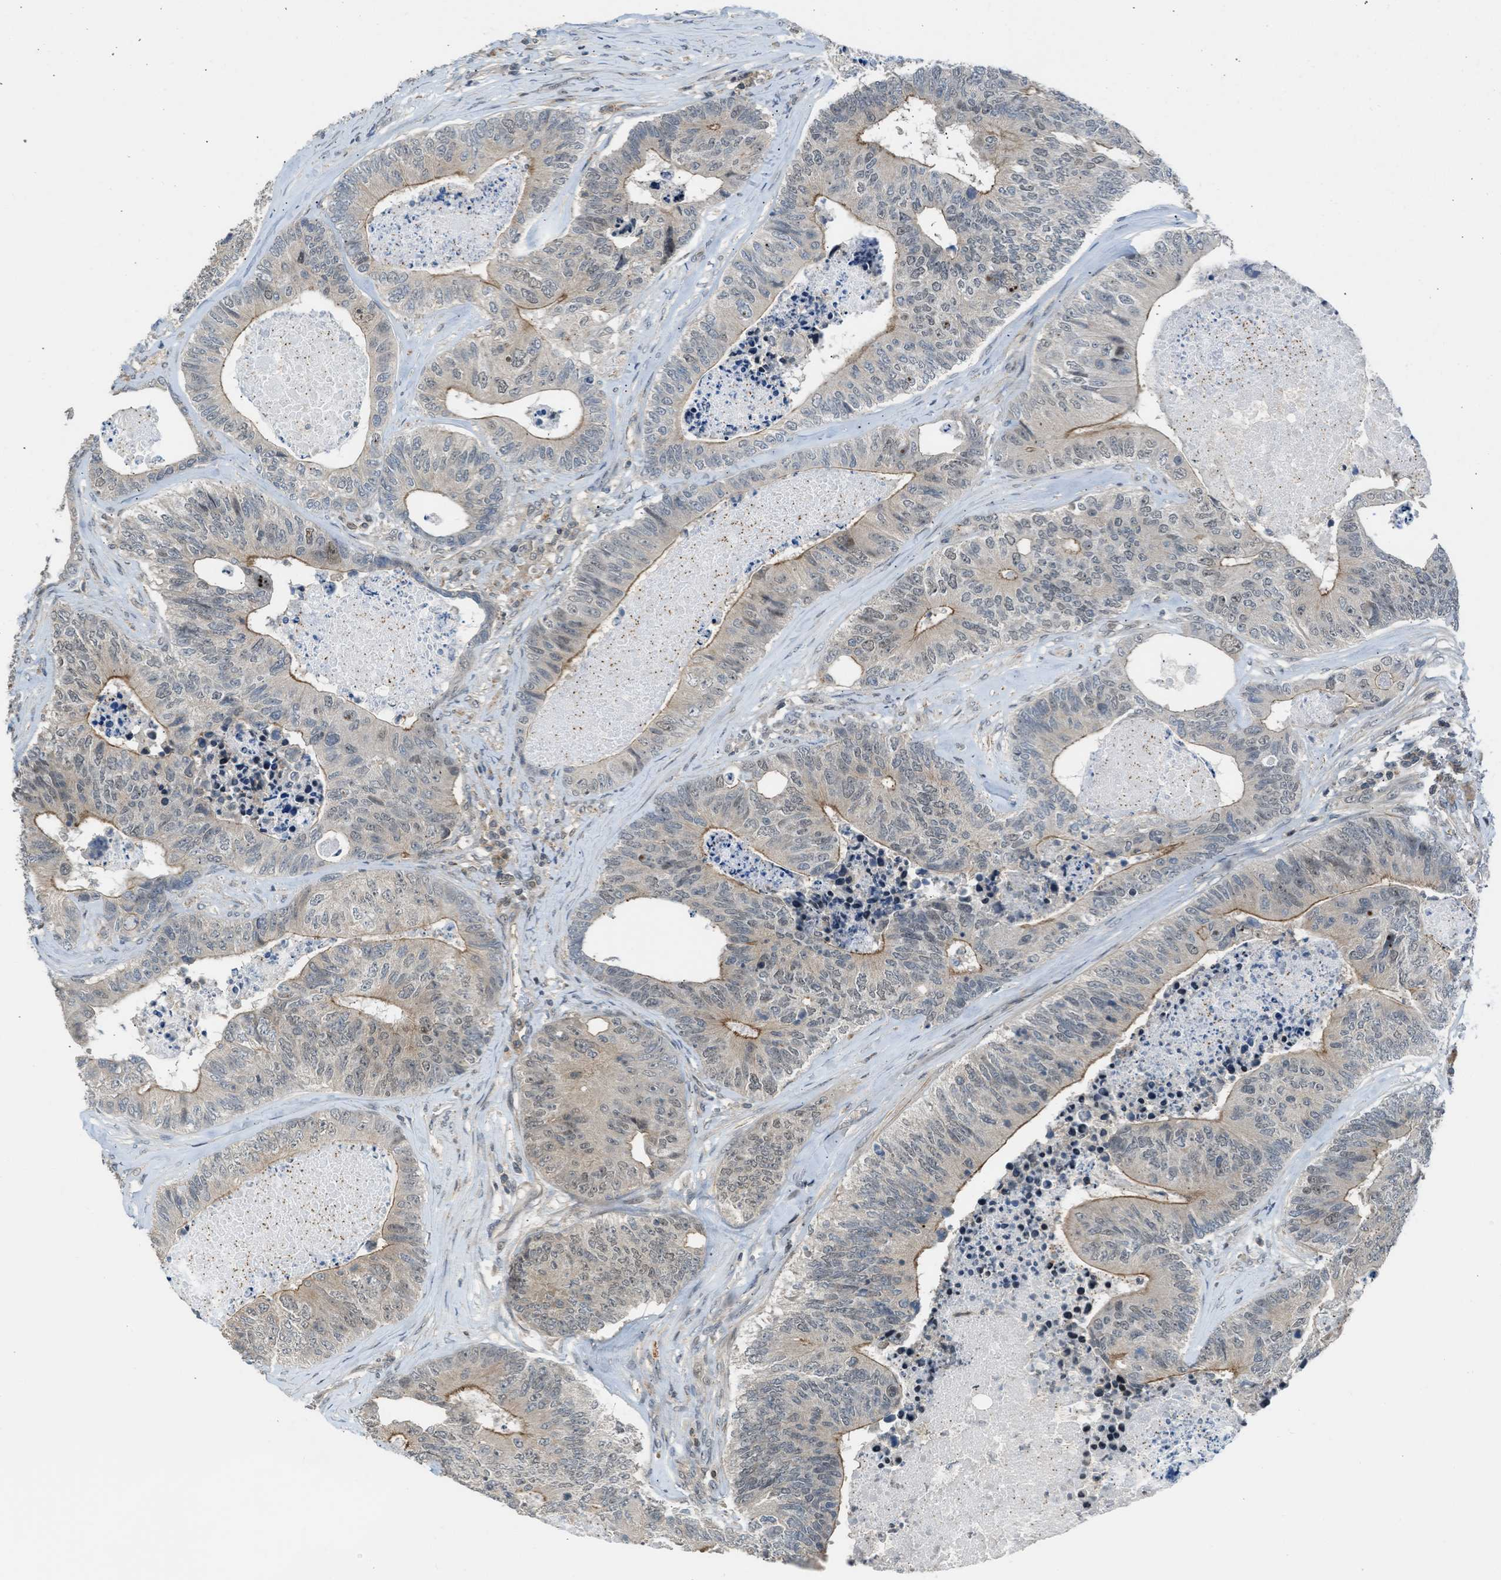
{"staining": {"intensity": "moderate", "quantity": "<25%", "location": "cytoplasmic/membranous"}, "tissue": "colorectal cancer", "cell_type": "Tumor cells", "image_type": "cancer", "snomed": [{"axis": "morphology", "description": "Adenocarcinoma, NOS"}, {"axis": "topography", "description": "Colon"}], "caption": "Tumor cells demonstrate low levels of moderate cytoplasmic/membranous staining in approximately <25% of cells in human adenocarcinoma (colorectal).", "gene": "TTBK2", "patient": {"sex": "female", "age": 67}}